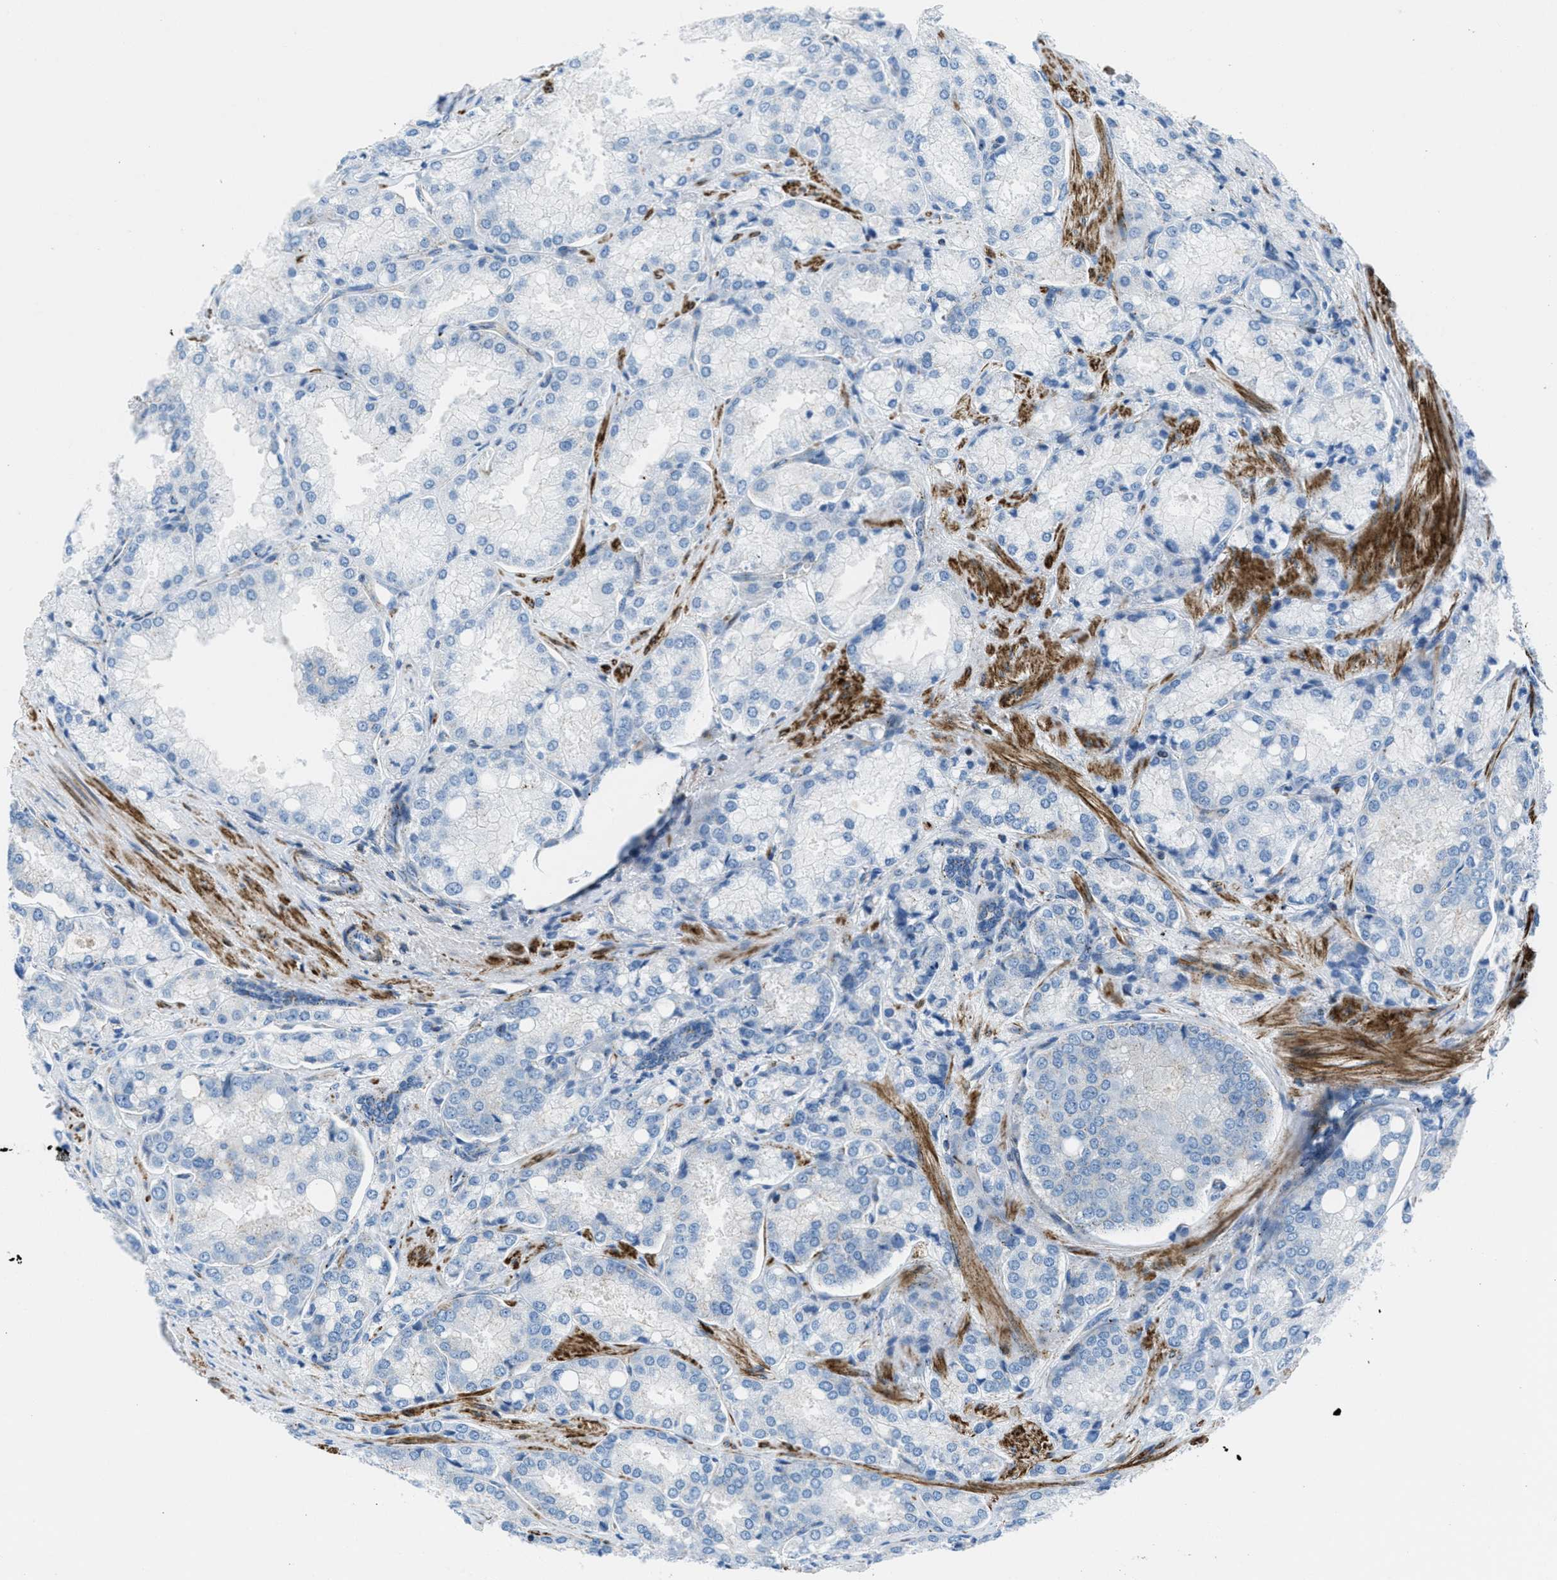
{"staining": {"intensity": "negative", "quantity": "none", "location": "none"}, "tissue": "prostate cancer", "cell_type": "Tumor cells", "image_type": "cancer", "snomed": [{"axis": "morphology", "description": "Adenocarcinoma, High grade"}, {"axis": "topography", "description": "Prostate"}], "caption": "The micrograph displays no significant staining in tumor cells of prostate cancer. Nuclei are stained in blue.", "gene": "MFSD13A", "patient": {"sex": "male", "age": 50}}